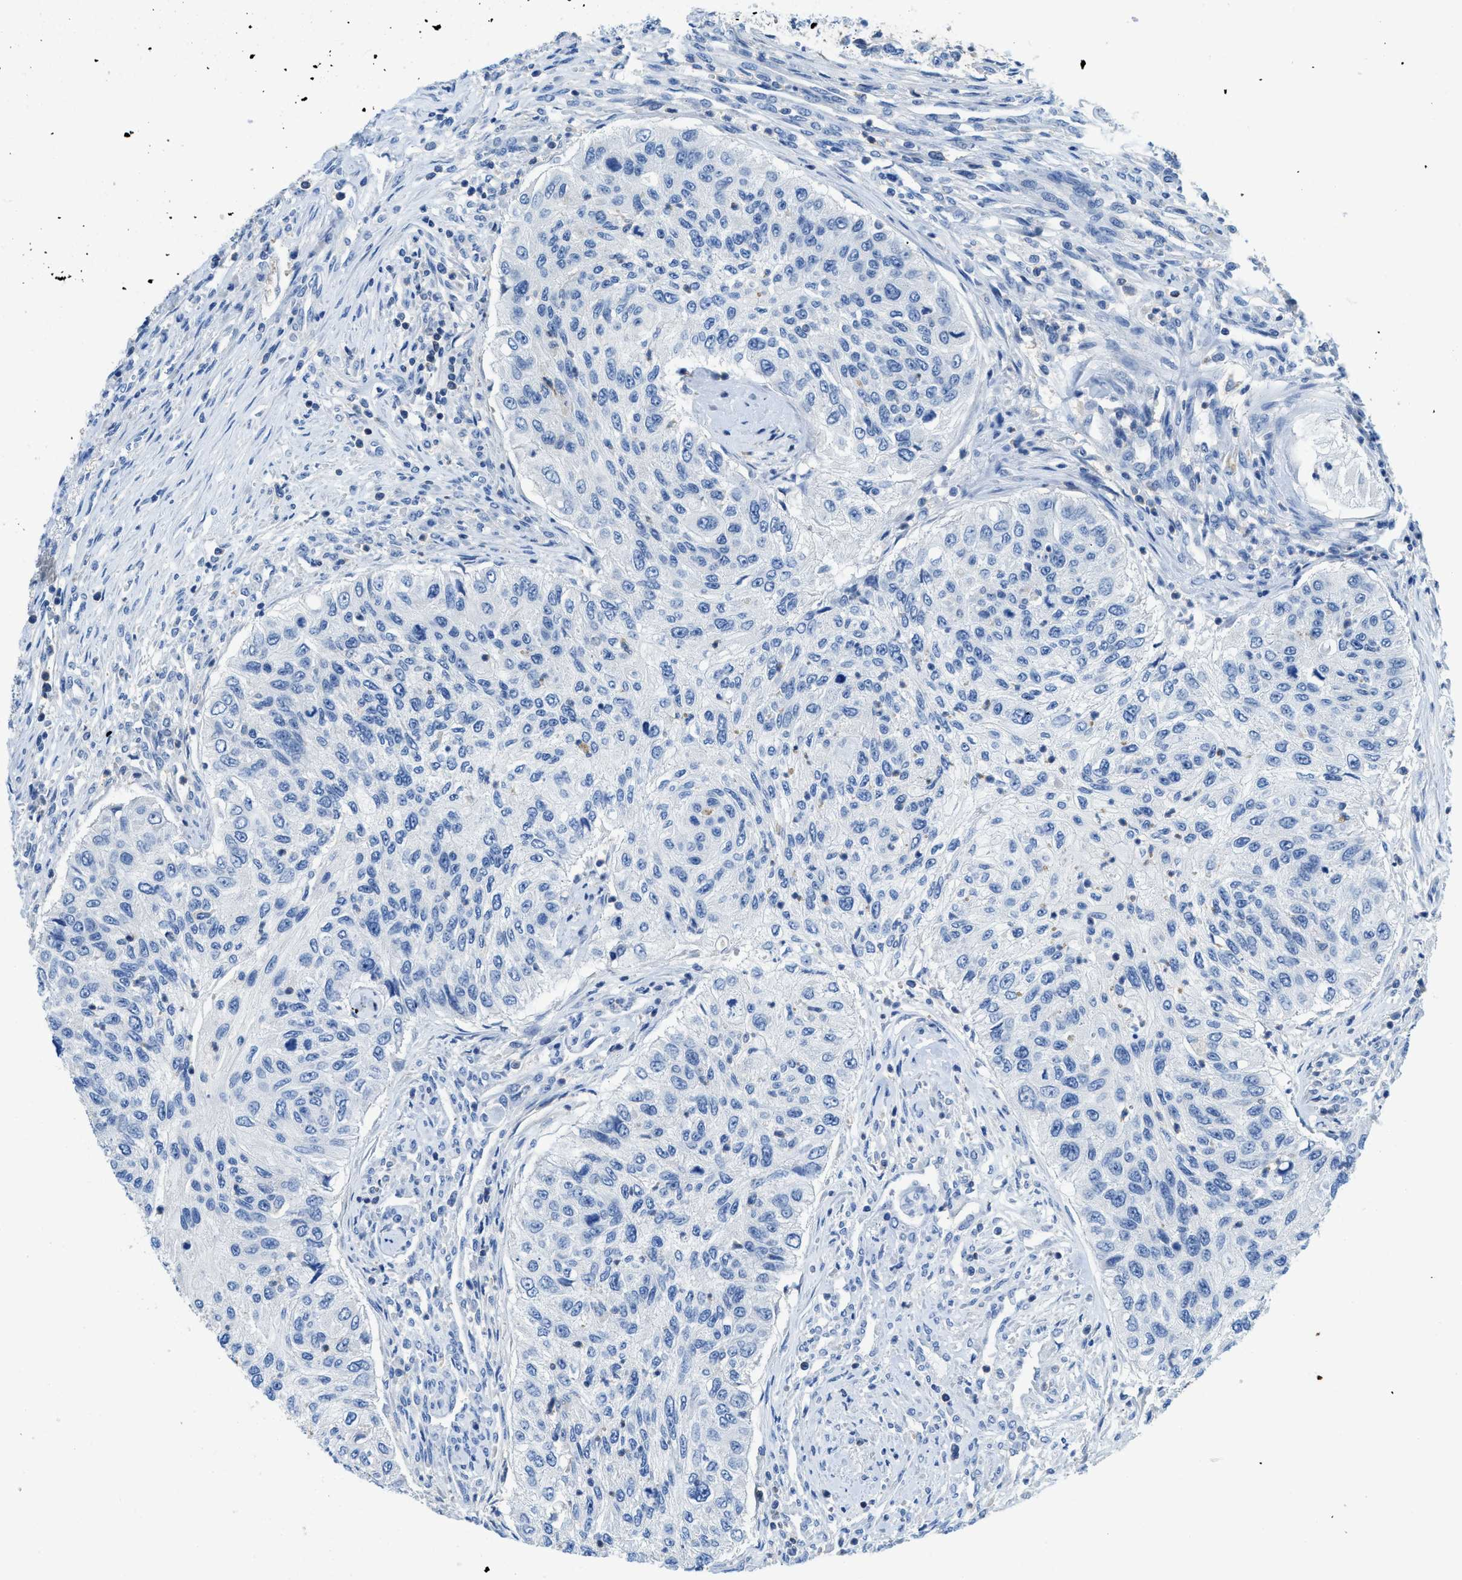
{"staining": {"intensity": "negative", "quantity": "none", "location": "none"}, "tissue": "urothelial cancer", "cell_type": "Tumor cells", "image_type": "cancer", "snomed": [{"axis": "morphology", "description": "Urothelial carcinoma, High grade"}, {"axis": "topography", "description": "Urinary bladder"}], "caption": "The IHC image has no significant expression in tumor cells of high-grade urothelial carcinoma tissue.", "gene": "FAM151A", "patient": {"sex": "female", "age": 60}}